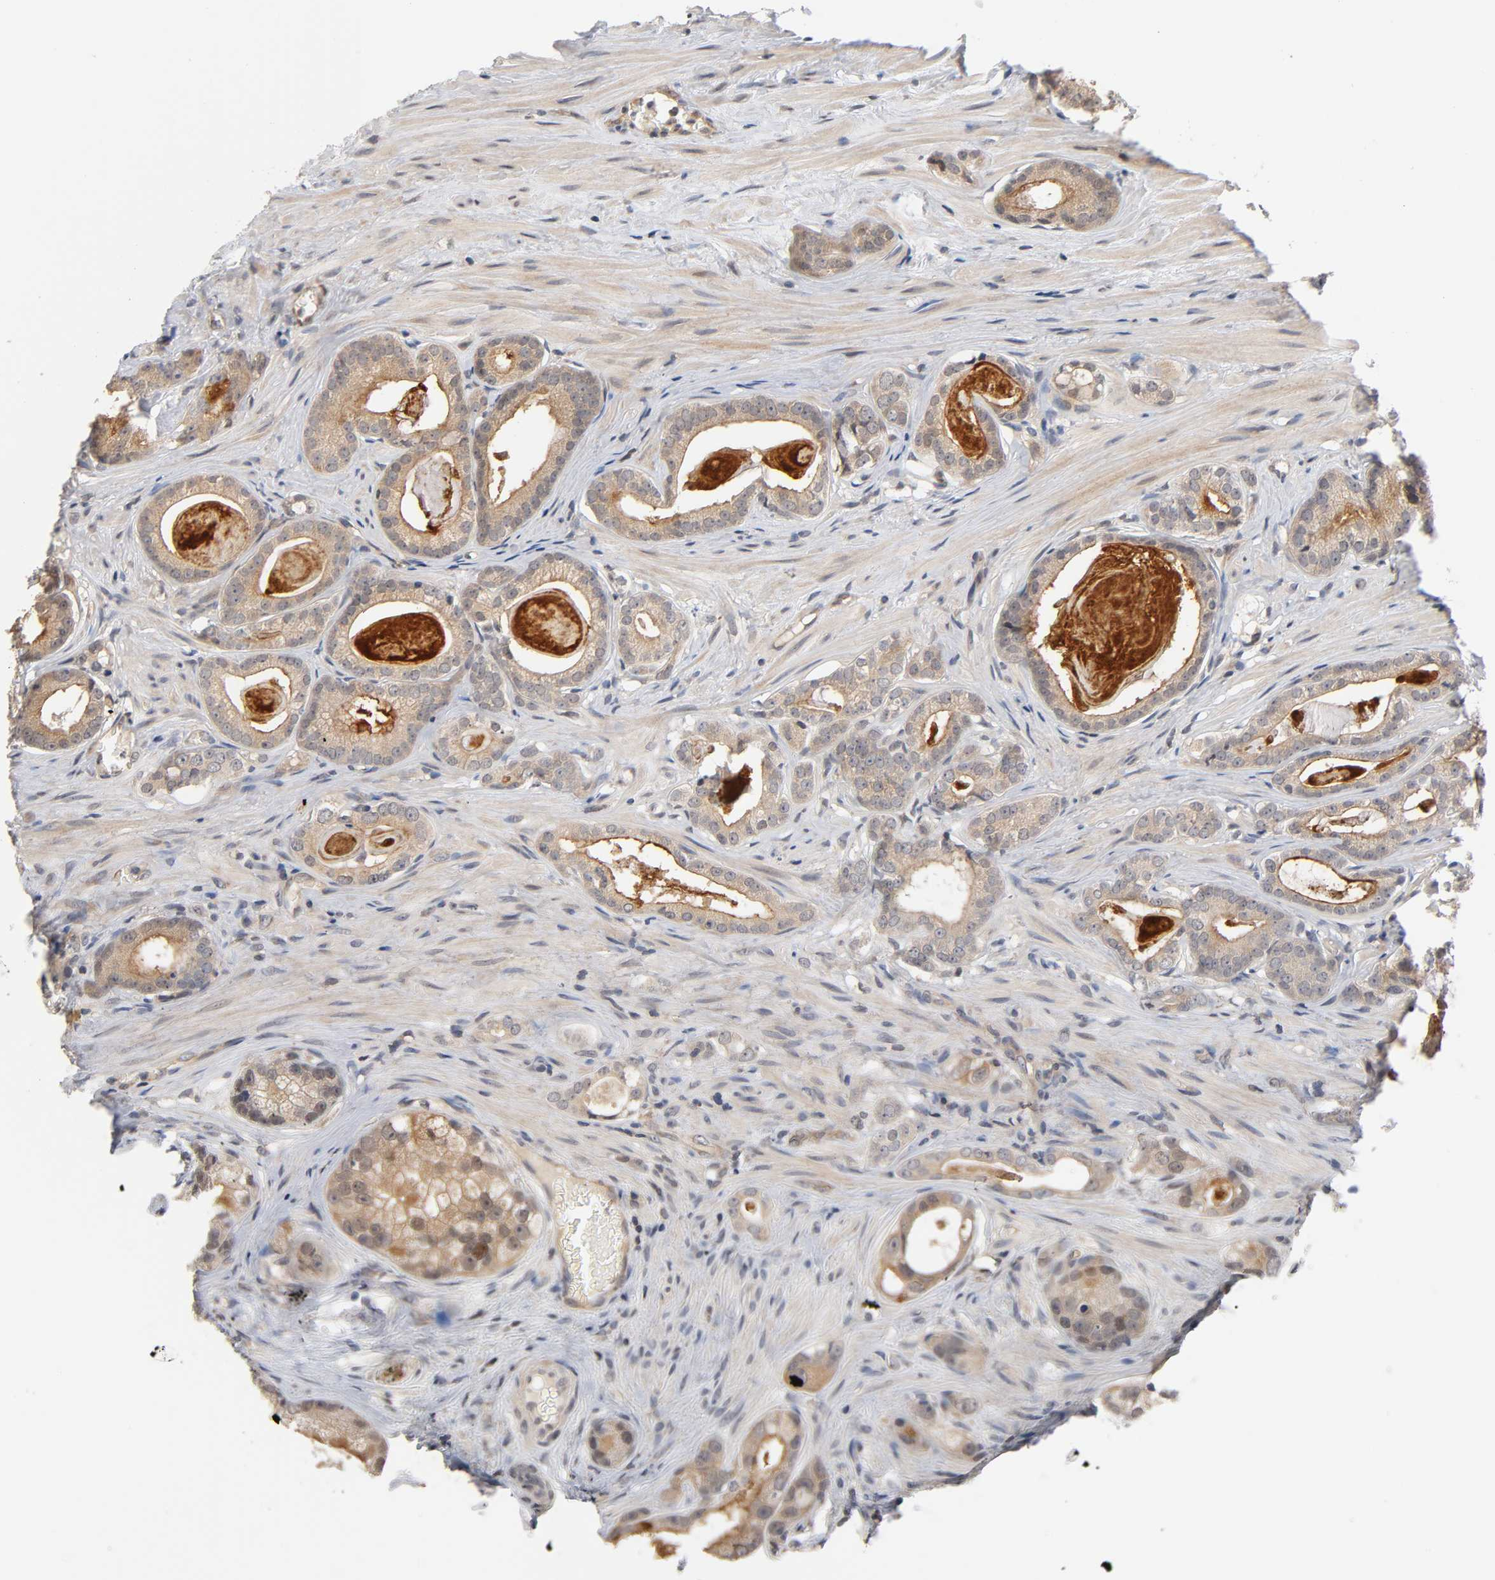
{"staining": {"intensity": "moderate", "quantity": ">75%", "location": "cytoplasmic/membranous"}, "tissue": "prostate cancer", "cell_type": "Tumor cells", "image_type": "cancer", "snomed": [{"axis": "morphology", "description": "Adenocarcinoma, Low grade"}, {"axis": "topography", "description": "Prostate"}], "caption": "Tumor cells reveal moderate cytoplasmic/membranous expression in approximately >75% of cells in low-grade adenocarcinoma (prostate).", "gene": "PRKAB1", "patient": {"sex": "male", "age": 59}}